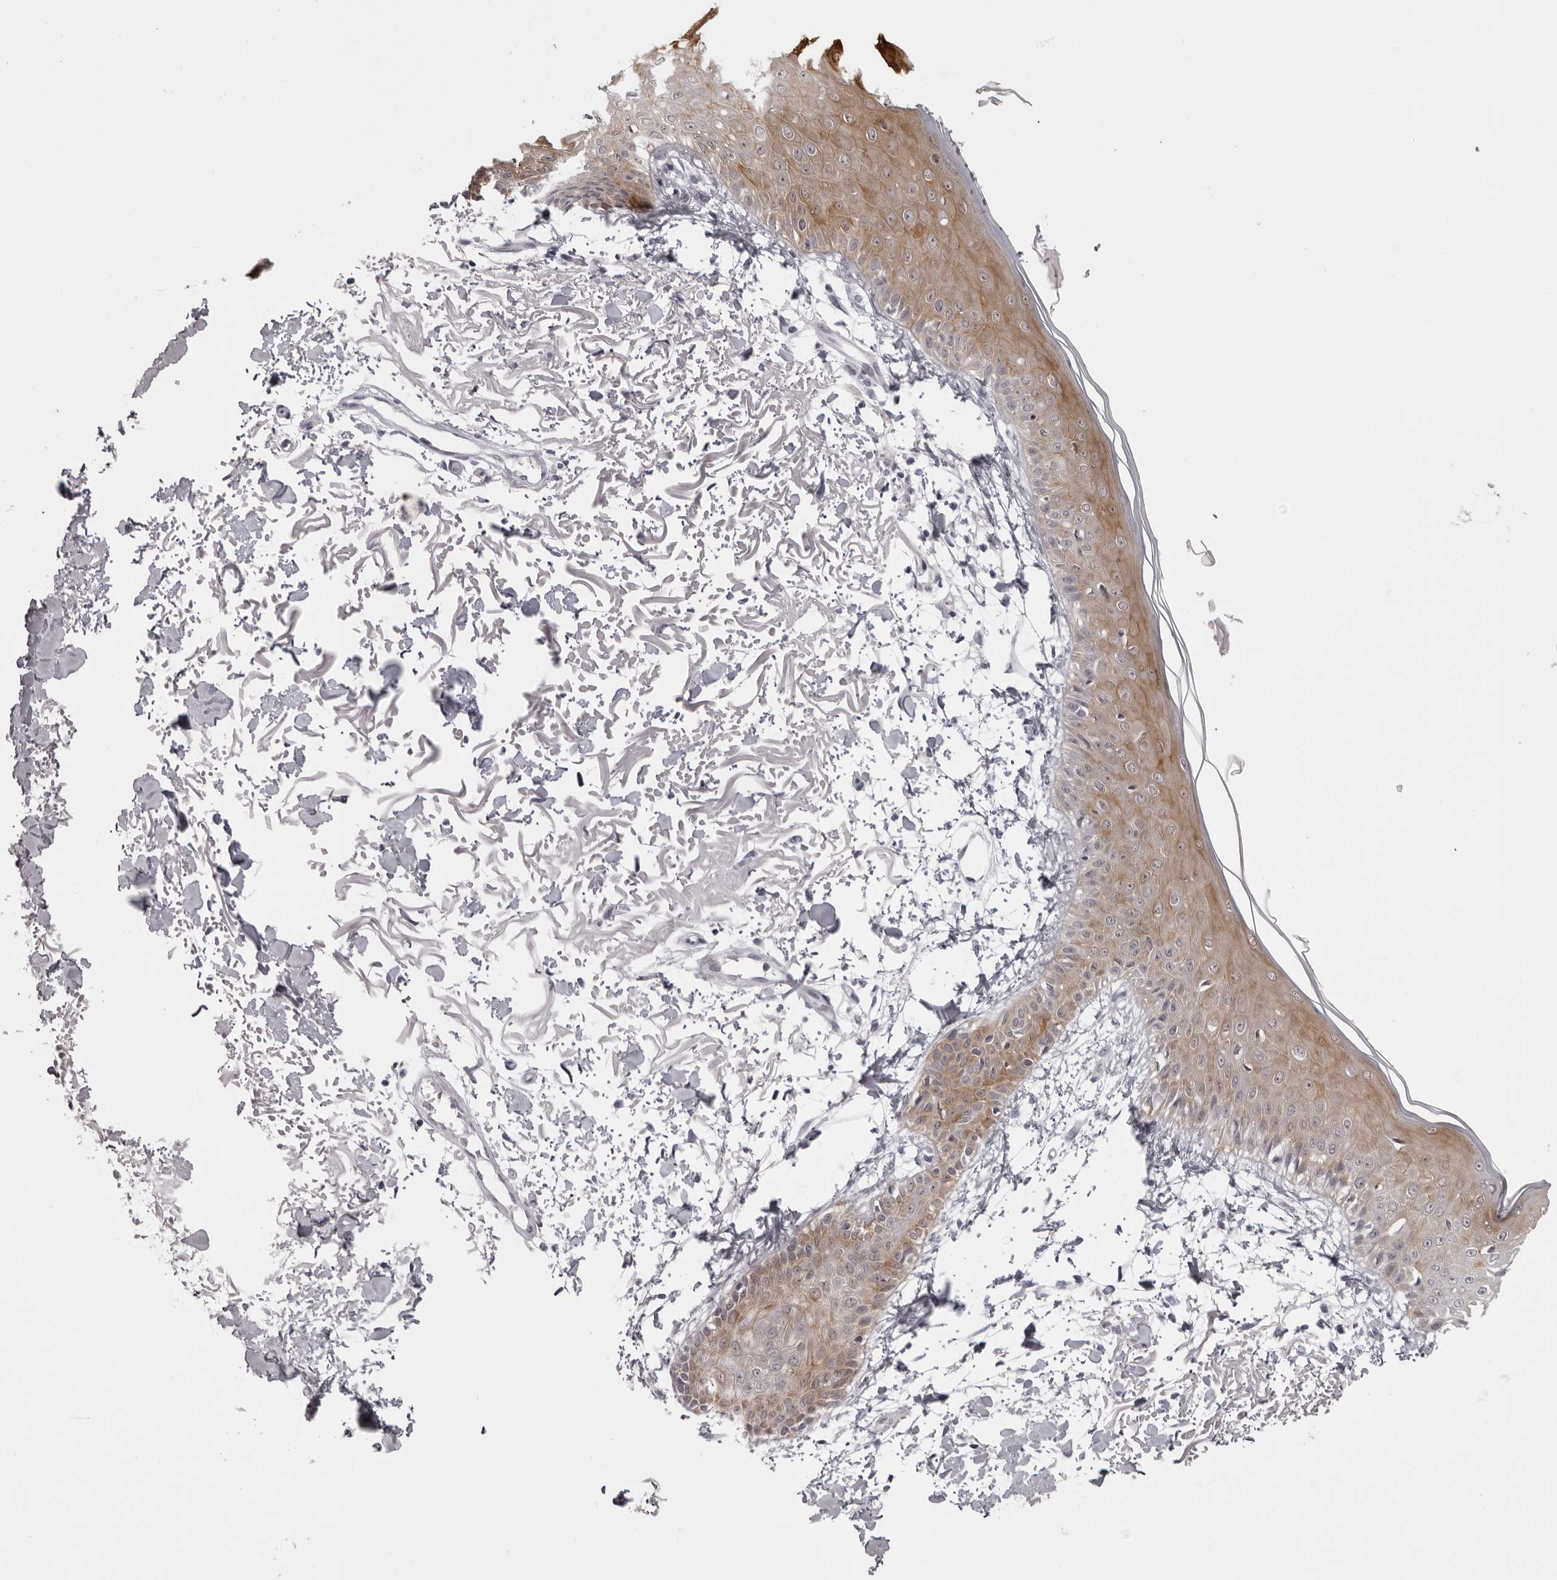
{"staining": {"intensity": "negative", "quantity": "none", "location": "none"}, "tissue": "skin", "cell_type": "Fibroblasts", "image_type": "normal", "snomed": [{"axis": "morphology", "description": "Normal tissue, NOS"}, {"axis": "morphology", "description": "Squamous cell carcinoma, NOS"}, {"axis": "topography", "description": "Skin"}, {"axis": "topography", "description": "Peripheral nerve tissue"}], "caption": "IHC photomicrograph of unremarkable skin: skin stained with DAB (3,3'-diaminobenzidine) demonstrates no significant protein expression in fibroblasts.", "gene": "NUDT18", "patient": {"sex": "male", "age": 83}}